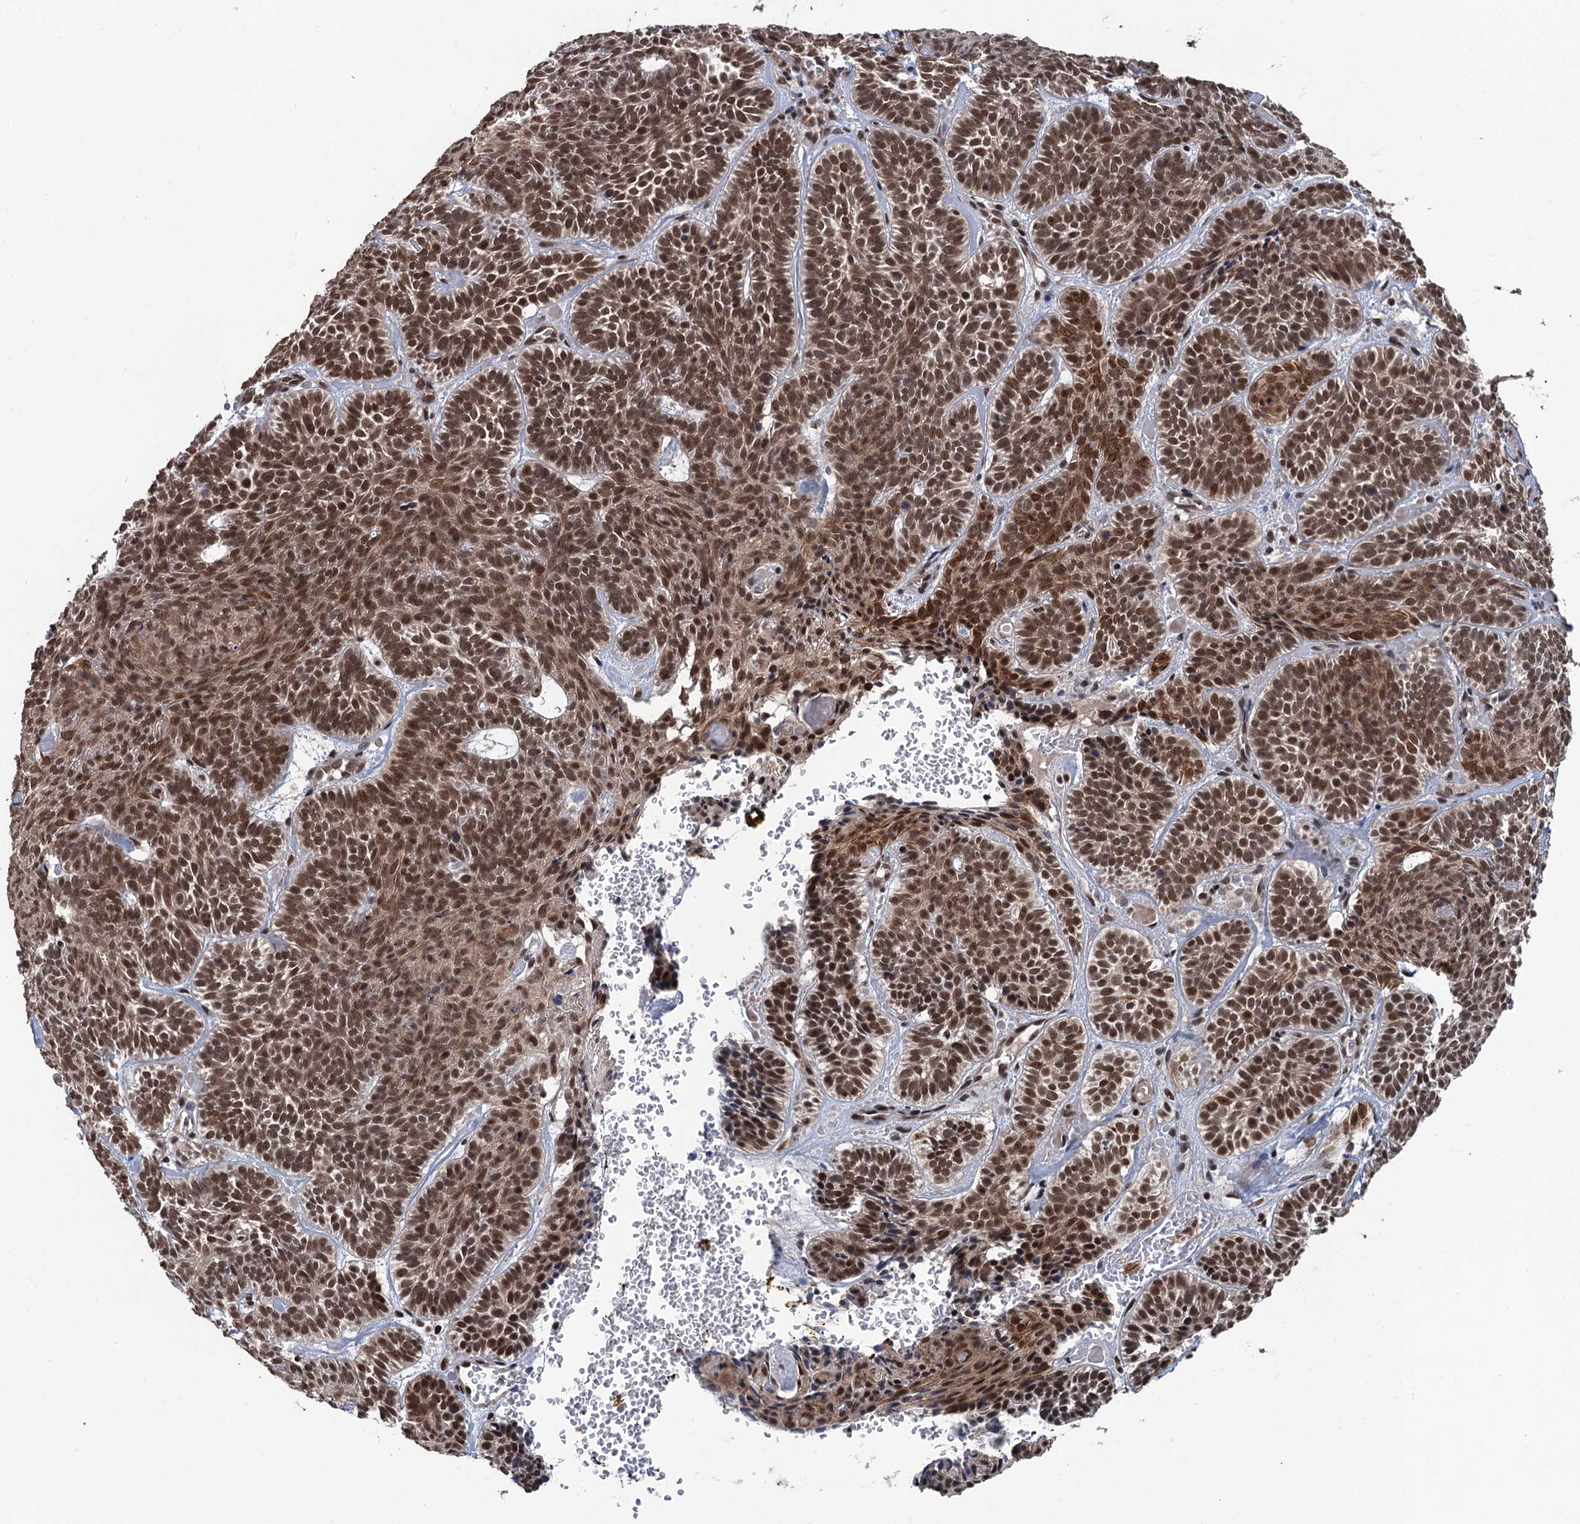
{"staining": {"intensity": "moderate", "quantity": ">75%", "location": "nuclear"}, "tissue": "skin cancer", "cell_type": "Tumor cells", "image_type": "cancer", "snomed": [{"axis": "morphology", "description": "Basal cell carcinoma"}, {"axis": "topography", "description": "Skin"}], "caption": "Brown immunohistochemical staining in skin cancer (basal cell carcinoma) exhibits moderate nuclear positivity in approximately >75% of tumor cells.", "gene": "RASSF4", "patient": {"sex": "male", "age": 85}}